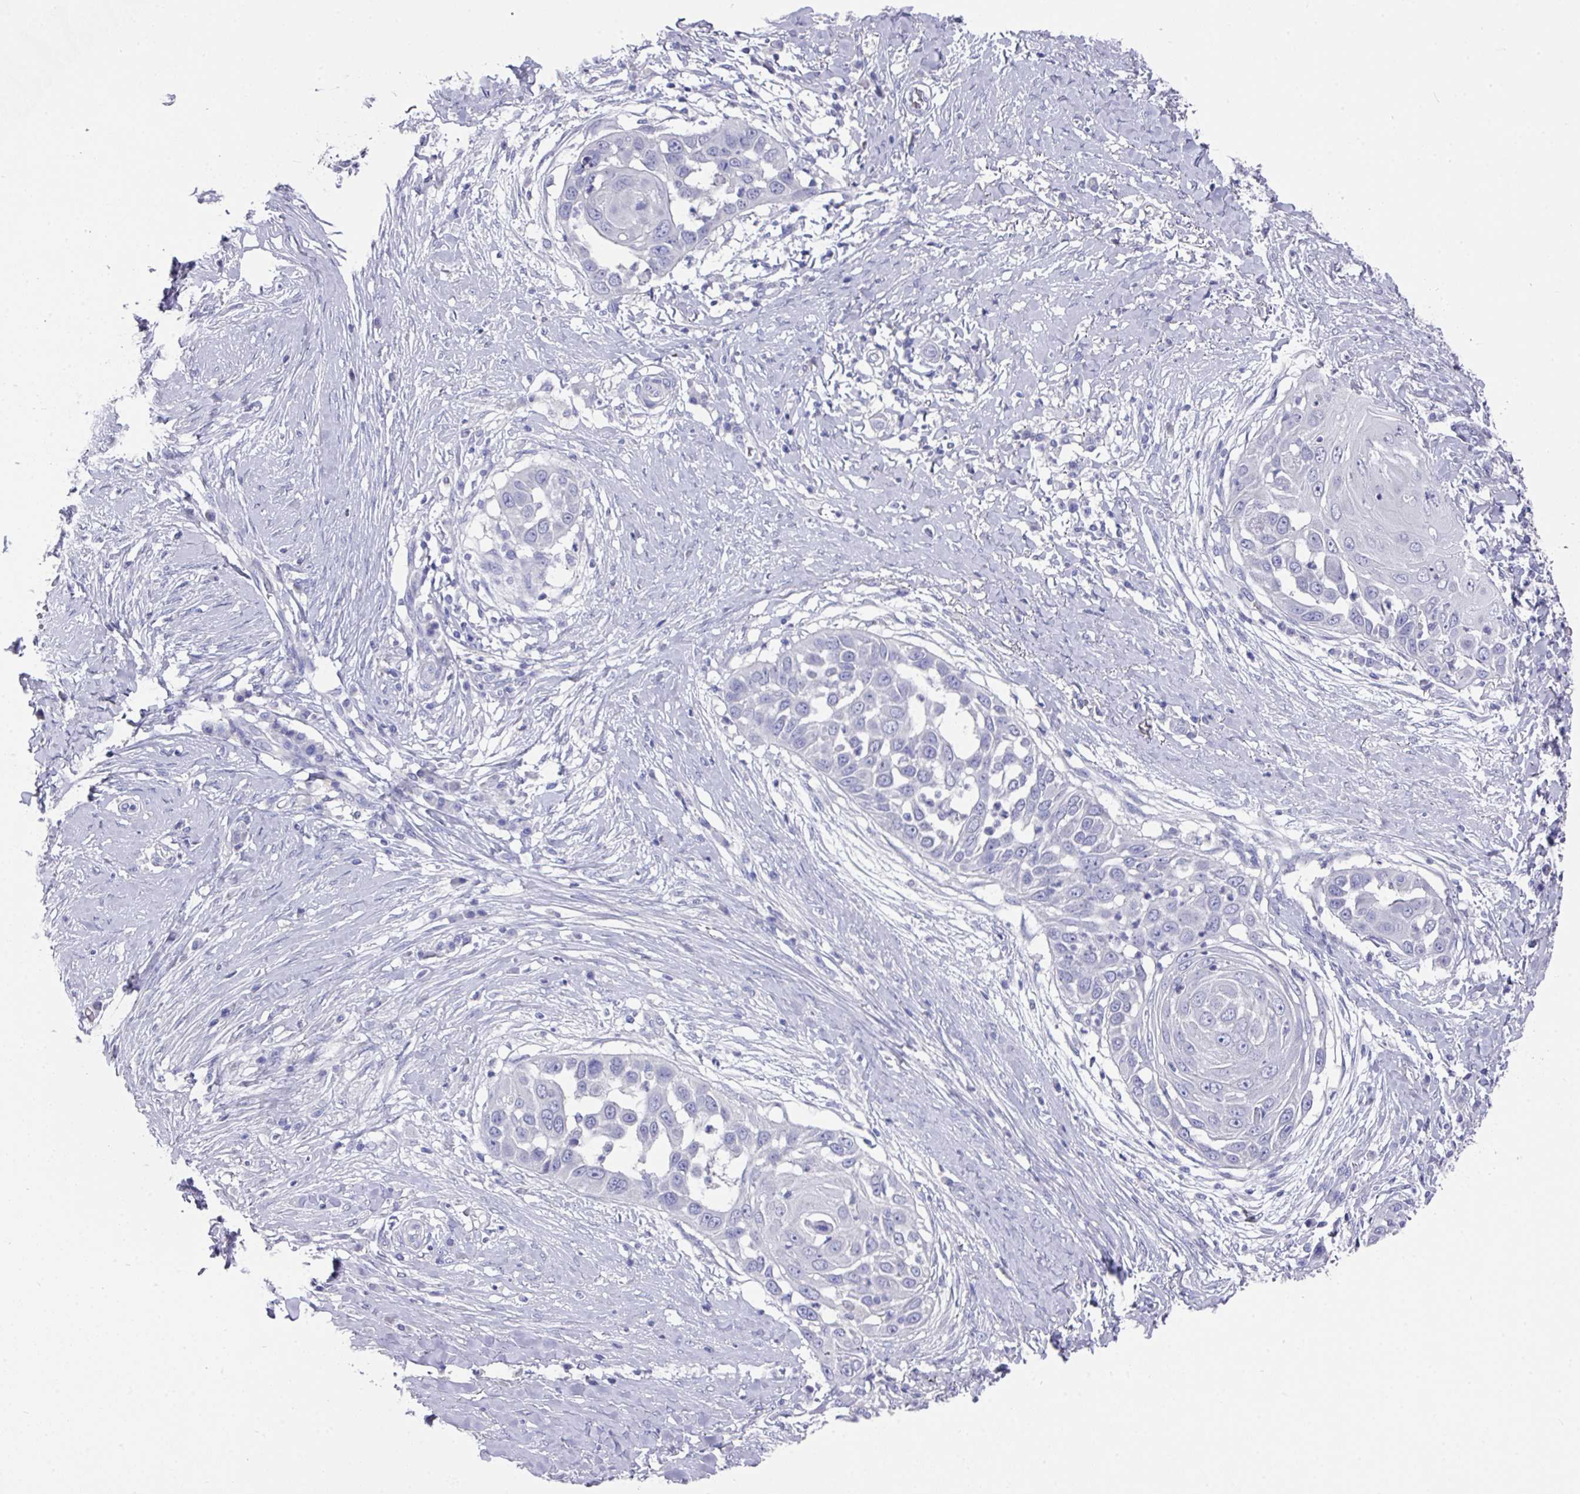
{"staining": {"intensity": "negative", "quantity": "none", "location": "none"}, "tissue": "skin cancer", "cell_type": "Tumor cells", "image_type": "cancer", "snomed": [{"axis": "morphology", "description": "Squamous cell carcinoma, NOS"}, {"axis": "topography", "description": "Skin"}], "caption": "There is no significant positivity in tumor cells of skin squamous cell carcinoma.", "gene": "DAZL", "patient": {"sex": "female", "age": 44}}